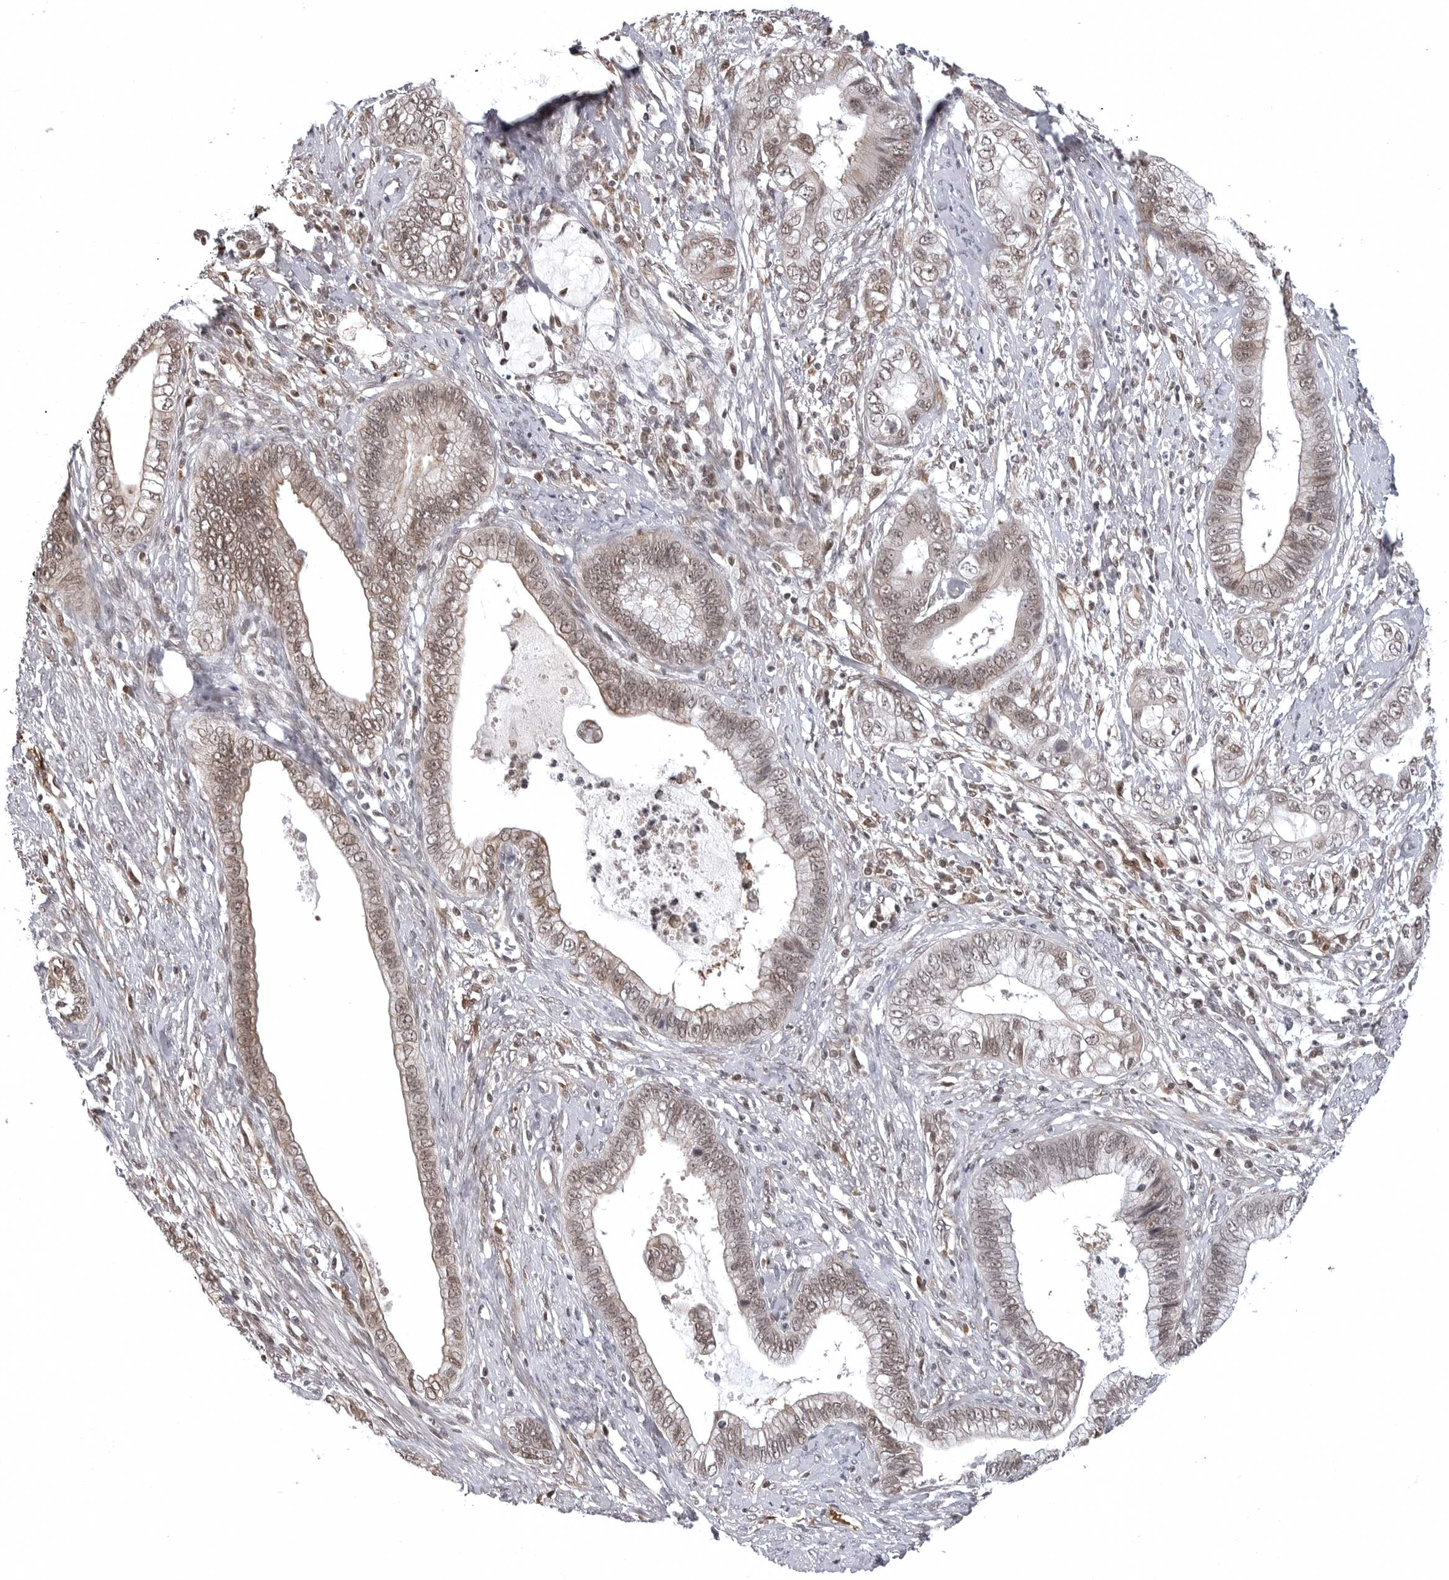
{"staining": {"intensity": "moderate", "quantity": "25%-75%", "location": "nuclear"}, "tissue": "cervical cancer", "cell_type": "Tumor cells", "image_type": "cancer", "snomed": [{"axis": "morphology", "description": "Adenocarcinoma, NOS"}, {"axis": "topography", "description": "Cervix"}], "caption": "Human cervical cancer (adenocarcinoma) stained with a brown dye demonstrates moderate nuclear positive expression in about 25%-75% of tumor cells.", "gene": "PHF3", "patient": {"sex": "female", "age": 44}}